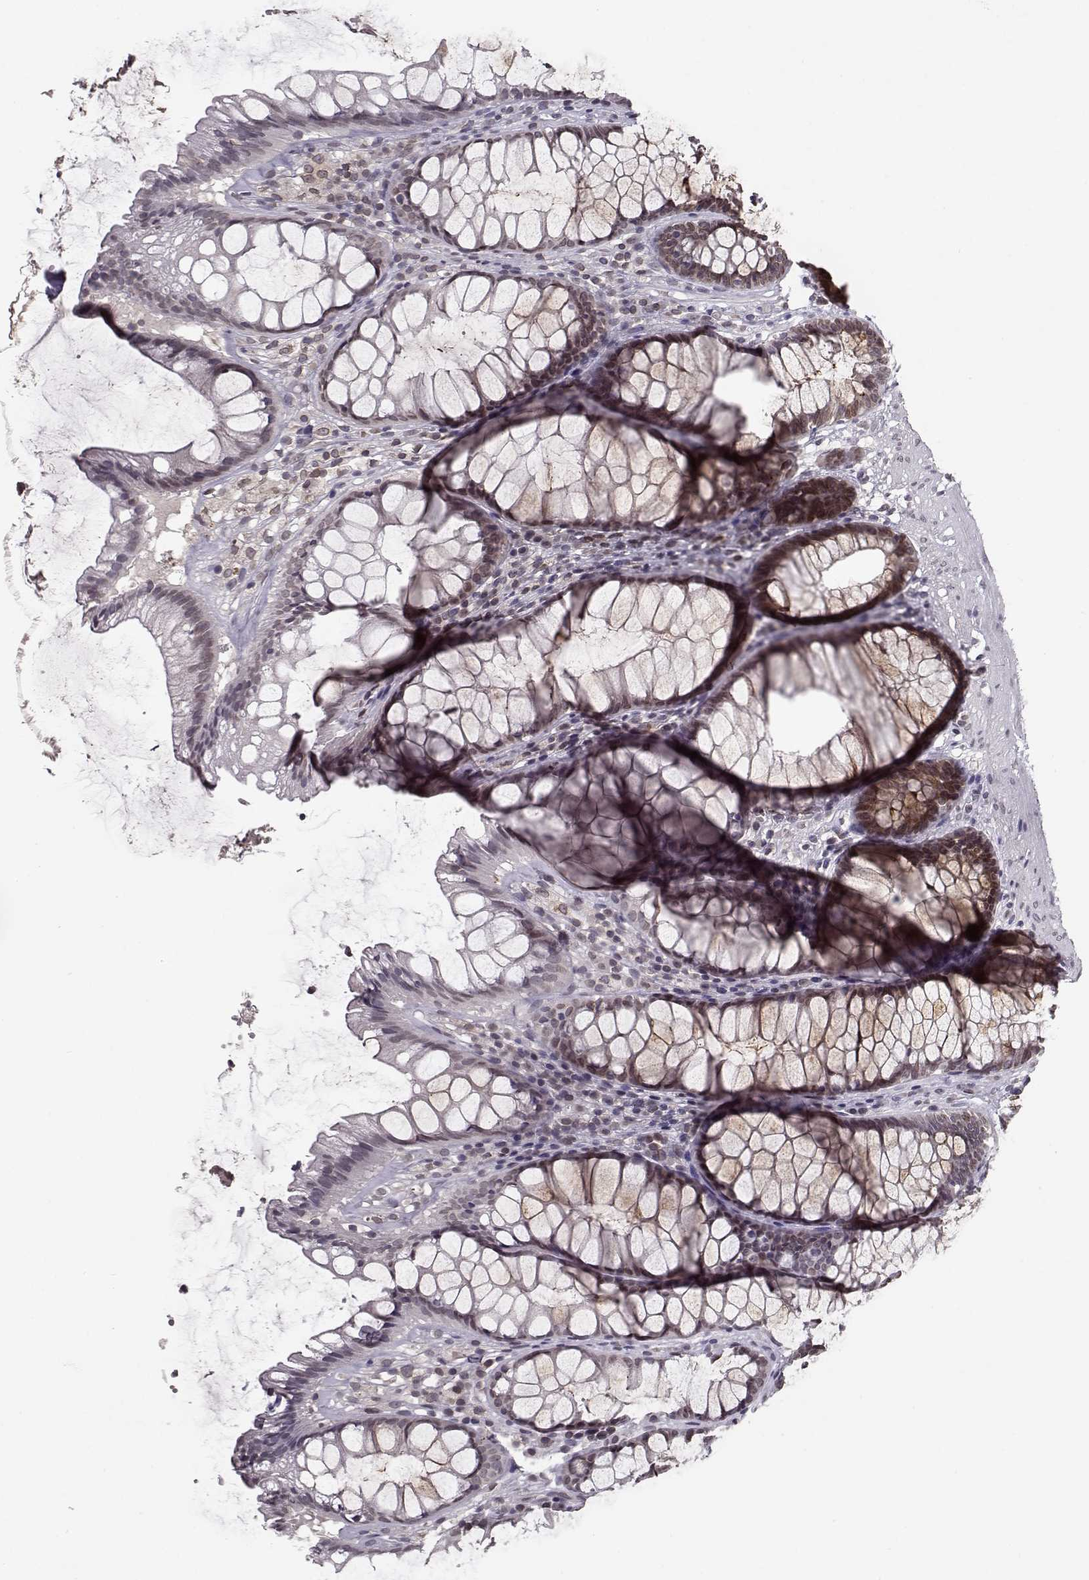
{"staining": {"intensity": "weak", "quantity": "<25%", "location": "cytoplasmic/membranous,nuclear"}, "tissue": "rectum", "cell_type": "Glandular cells", "image_type": "normal", "snomed": [{"axis": "morphology", "description": "Normal tissue, NOS"}, {"axis": "topography", "description": "Rectum"}], "caption": "Immunohistochemical staining of benign human rectum exhibits no significant staining in glandular cells. (Brightfield microscopy of DAB (3,3'-diaminobenzidine) immunohistochemistry (IHC) at high magnification).", "gene": "NUP37", "patient": {"sex": "male", "age": 72}}